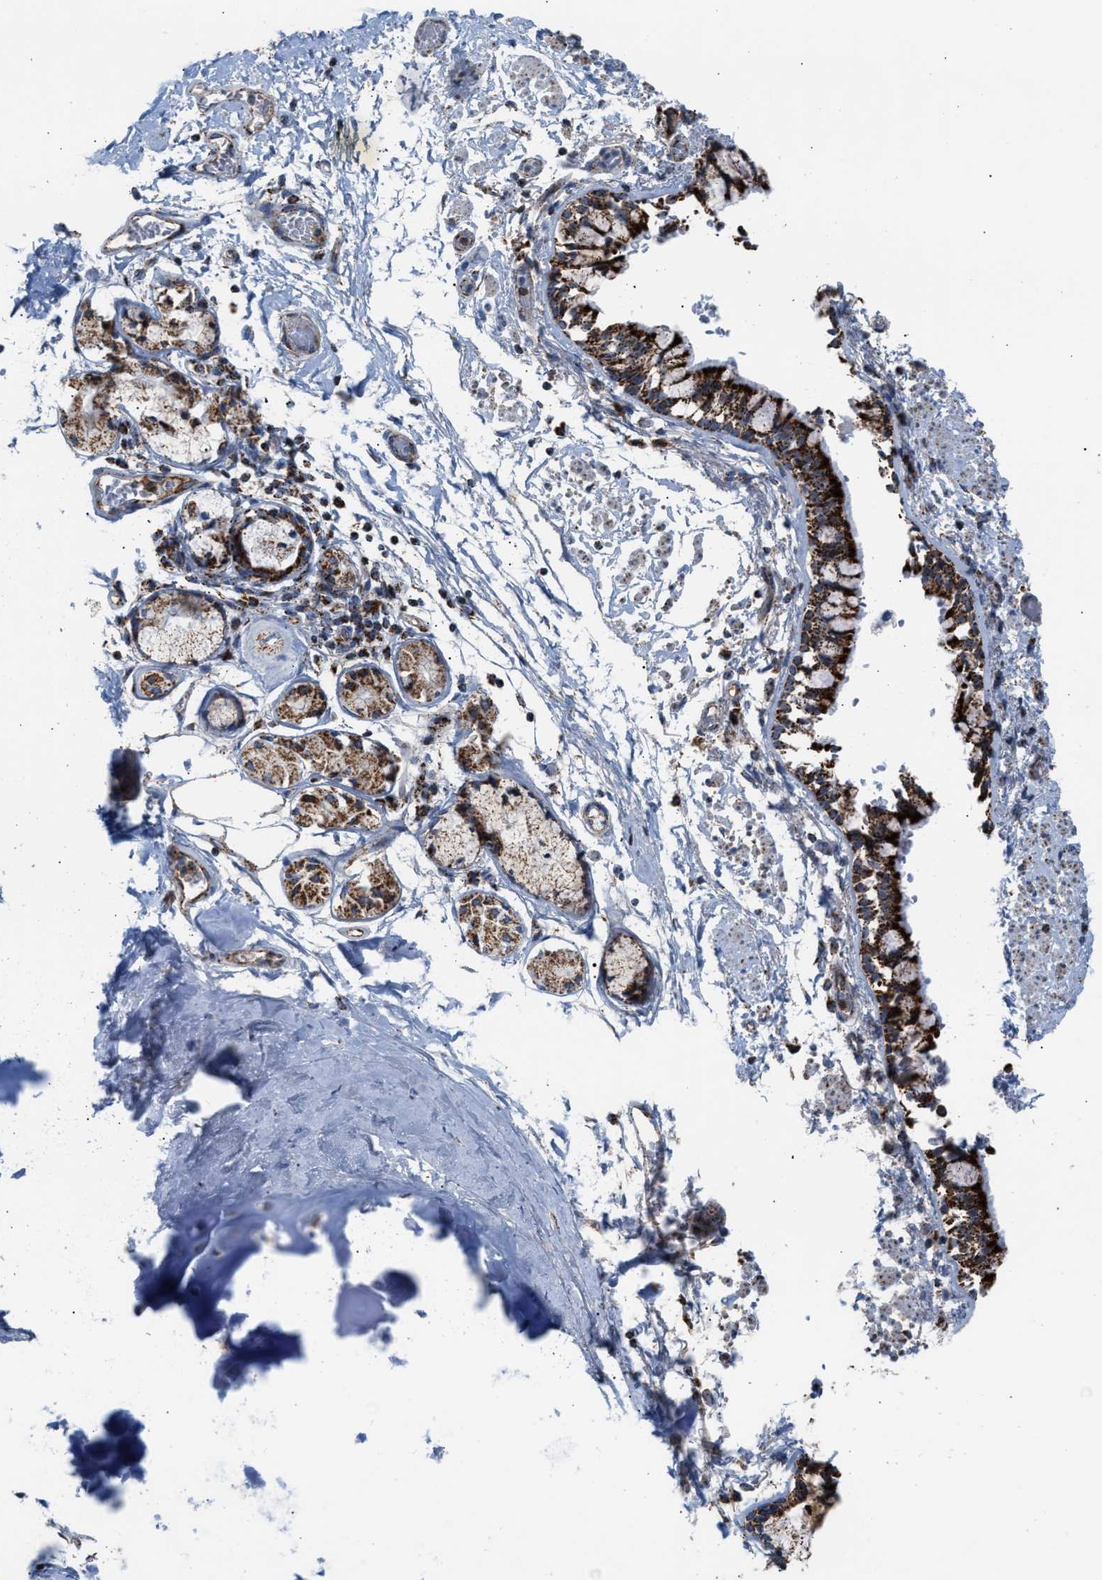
{"staining": {"intensity": "weak", "quantity": ">75%", "location": "cytoplasmic/membranous"}, "tissue": "adipose tissue", "cell_type": "Adipocytes", "image_type": "normal", "snomed": [{"axis": "morphology", "description": "Normal tissue, NOS"}, {"axis": "topography", "description": "Cartilage tissue"}, {"axis": "topography", "description": "Lung"}], "caption": "Immunohistochemical staining of benign adipose tissue demonstrates >75% levels of weak cytoplasmic/membranous protein positivity in about >75% of adipocytes. Nuclei are stained in blue.", "gene": "PMPCA", "patient": {"sex": "female", "age": 77}}